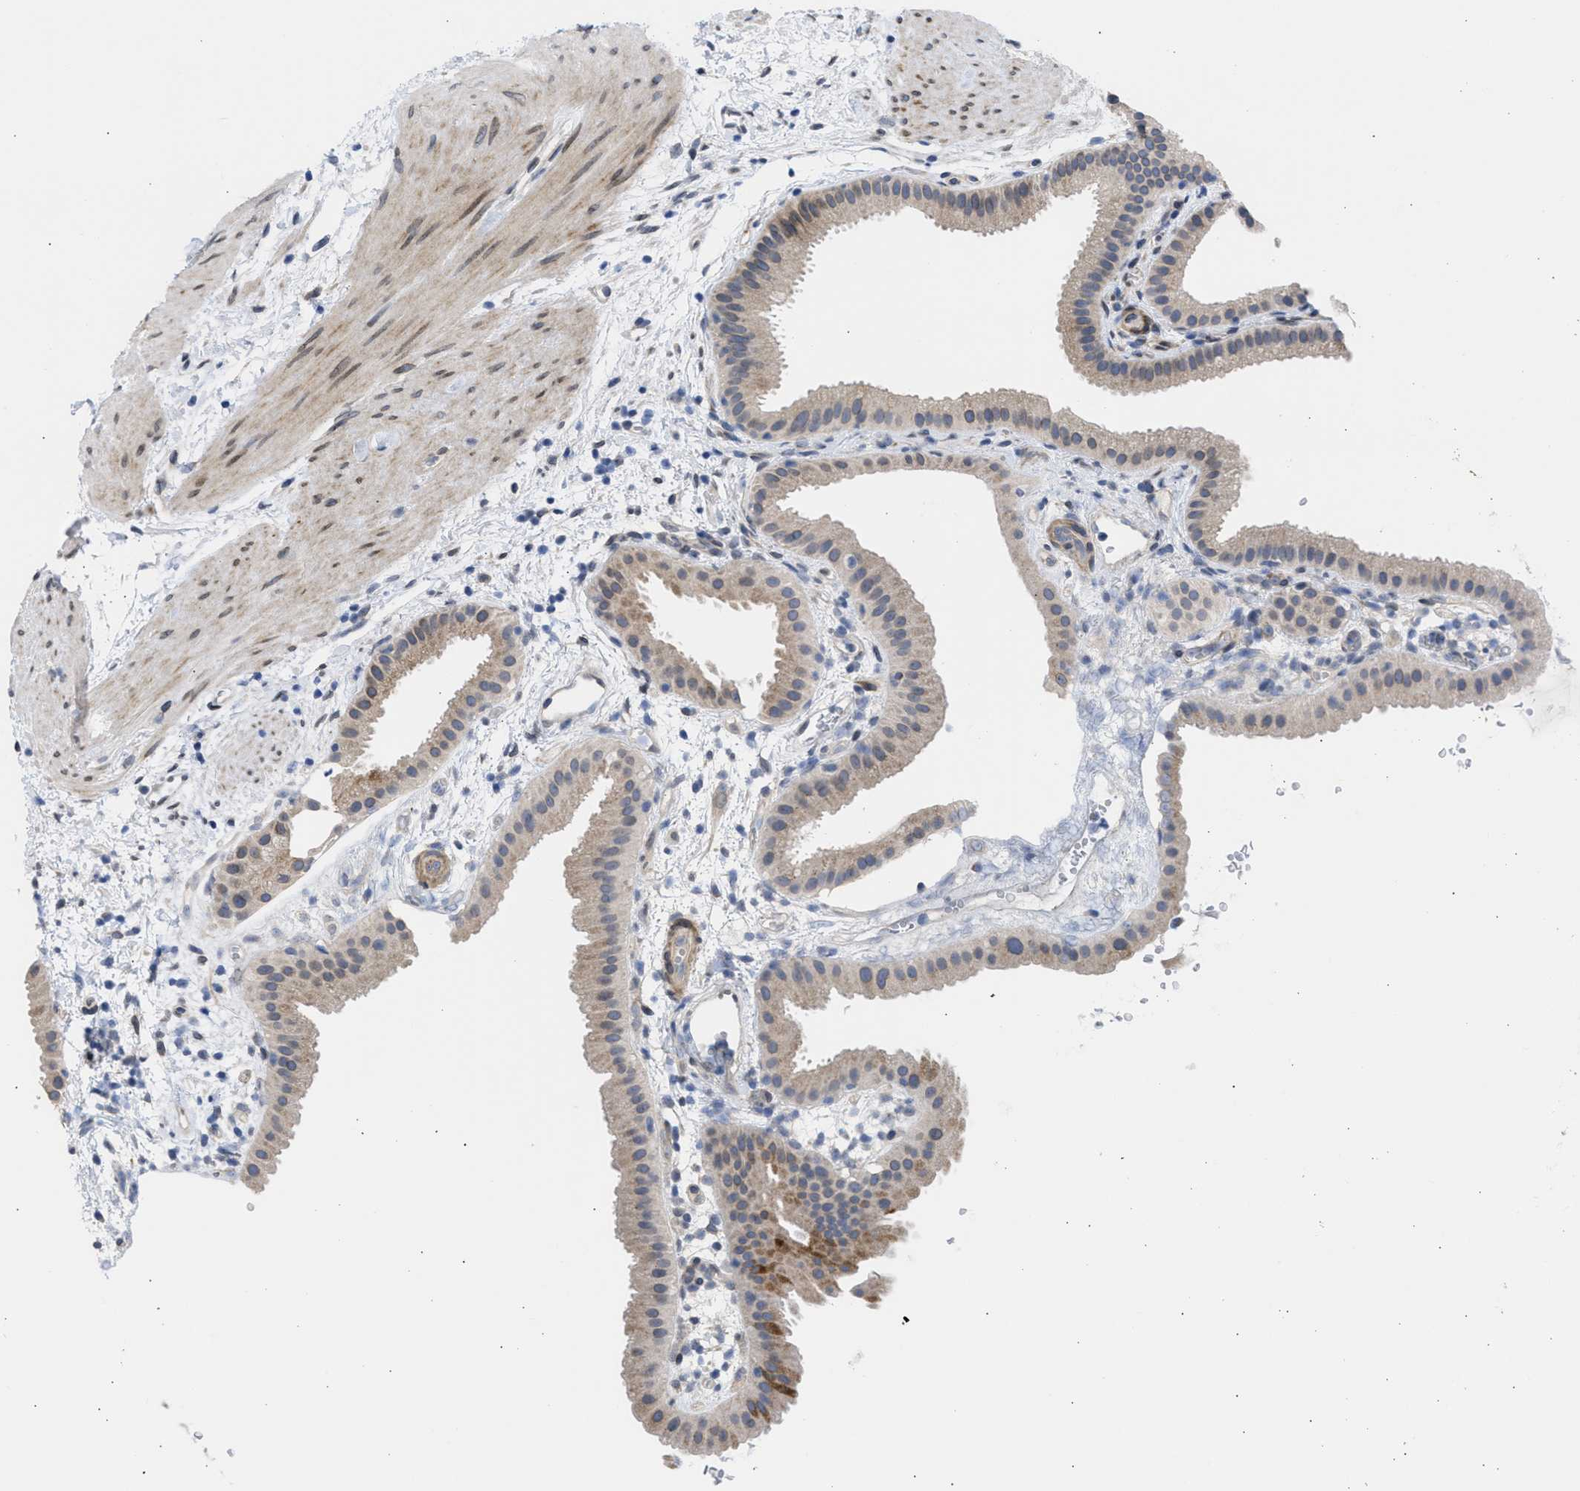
{"staining": {"intensity": "moderate", "quantity": "25%-75%", "location": "cytoplasmic/membranous,nuclear"}, "tissue": "gallbladder", "cell_type": "Glandular cells", "image_type": "normal", "snomed": [{"axis": "morphology", "description": "Normal tissue, NOS"}, {"axis": "topography", "description": "Gallbladder"}], "caption": "Gallbladder stained with a brown dye reveals moderate cytoplasmic/membranous,nuclear positive positivity in about 25%-75% of glandular cells.", "gene": "NUP35", "patient": {"sex": "female", "age": 64}}